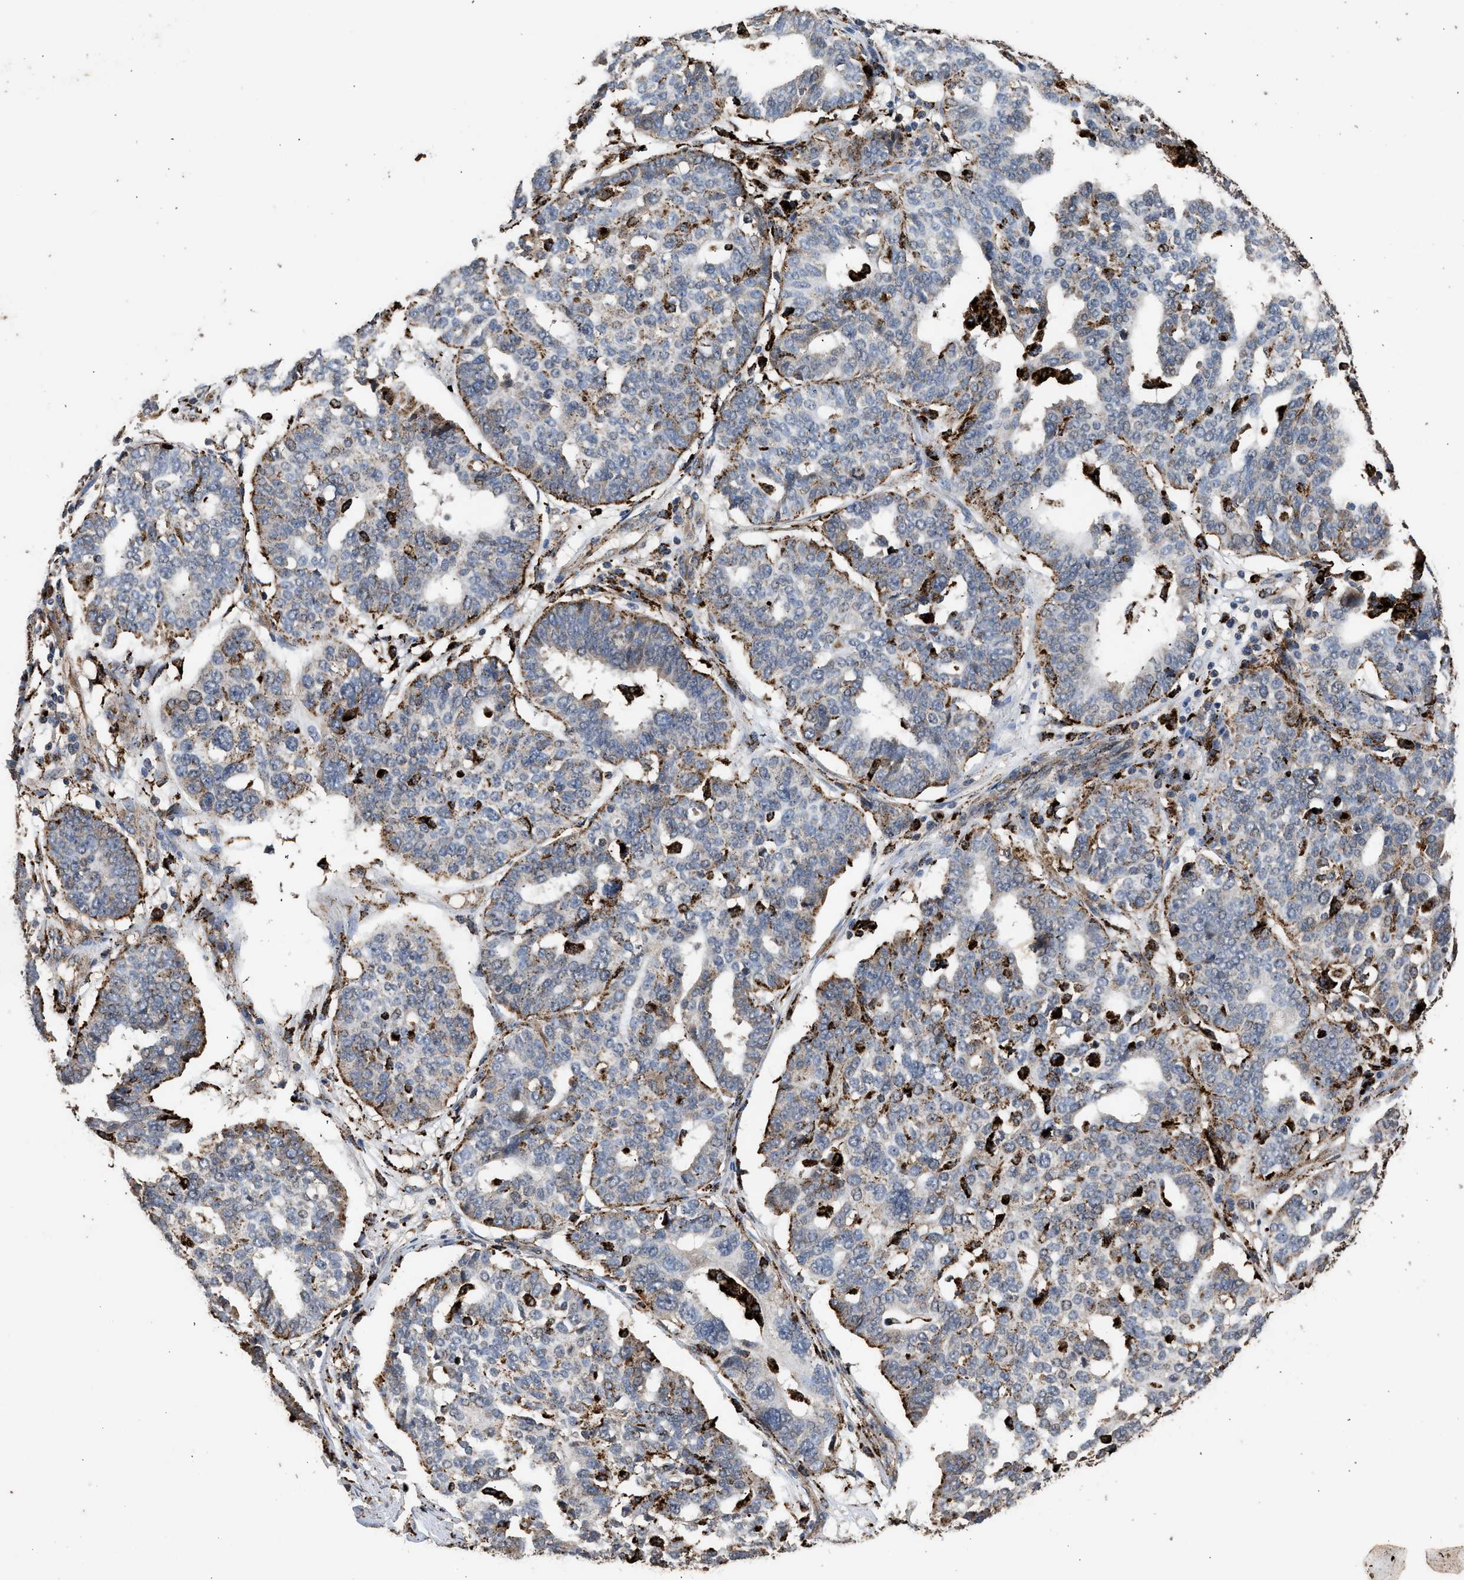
{"staining": {"intensity": "moderate", "quantity": "<25%", "location": "cytoplasmic/membranous"}, "tissue": "ovarian cancer", "cell_type": "Tumor cells", "image_type": "cancer", "snomed": [{"axis": "morphology", "description": "Cystadenocarcinoma, serous, NOS"}, {"axis": "topography", "description": "Ovary"}], "caption": "Serous cystadenocarcinoma (ovarian) was stained to show a protein in brown. There is low levels of moderate cytoplasmic/membranous staining in approximately <25% of tumor cells.", "gene": "CTSV", "patient": {"sex": "female", "age": 59}}